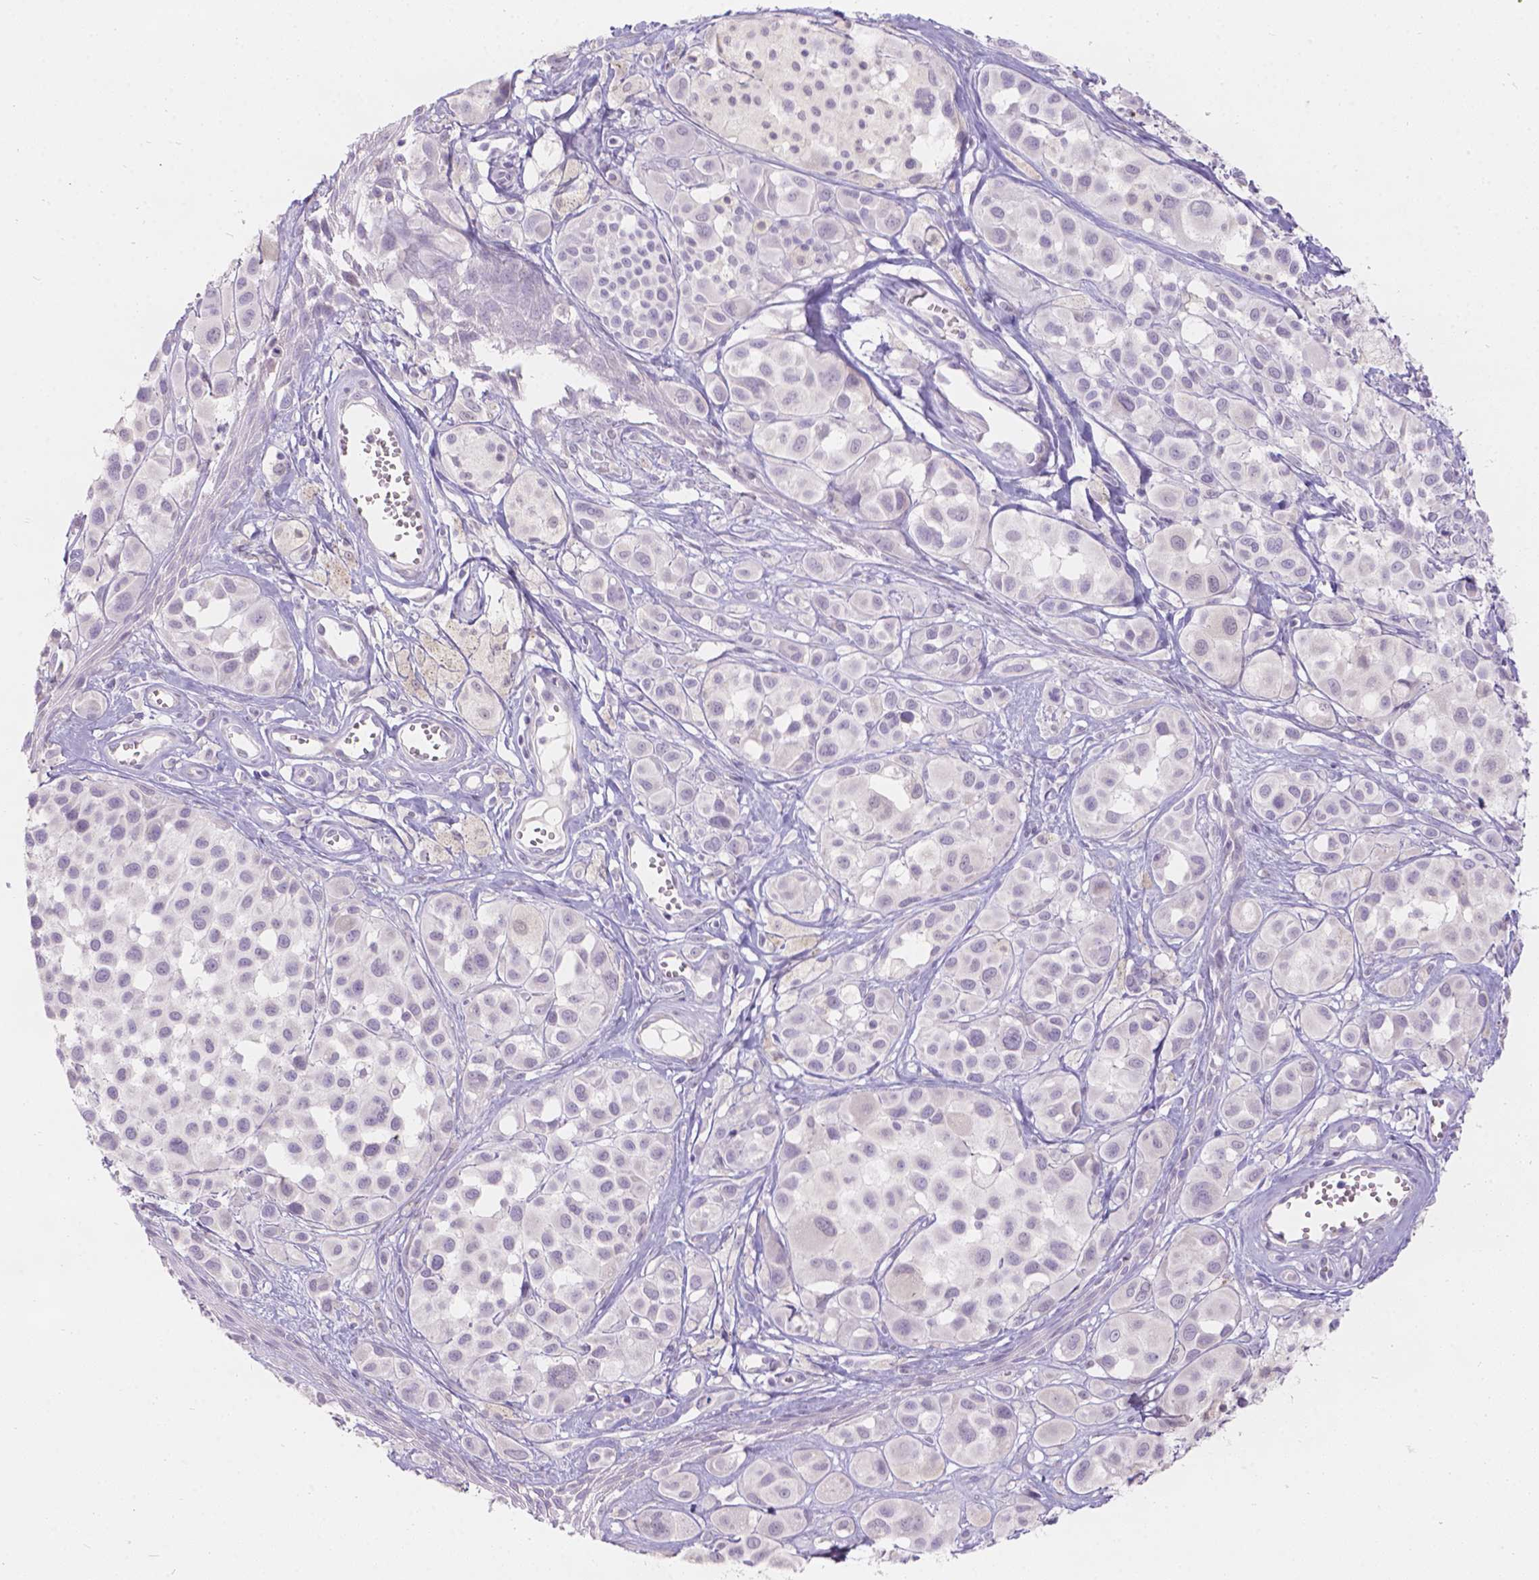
{"staining": {"intensity": "negative", "quantity": "none", "location": "none"}, "tissue": "melanoma", "cell_type": "Tumor cells", "image_type": "cancer", "snomed": [{"axis": "morphology", "description": "Malignant melanoma, NOS"}, {"axis": "topography", "description": "Skin"}], "caption": "Melanoma stained for a protein using immunohistochemistry (IHC) reveals no expression tumor cells.", "gene": "HTN3", "patient": {"sex": "male", "age": 77}}